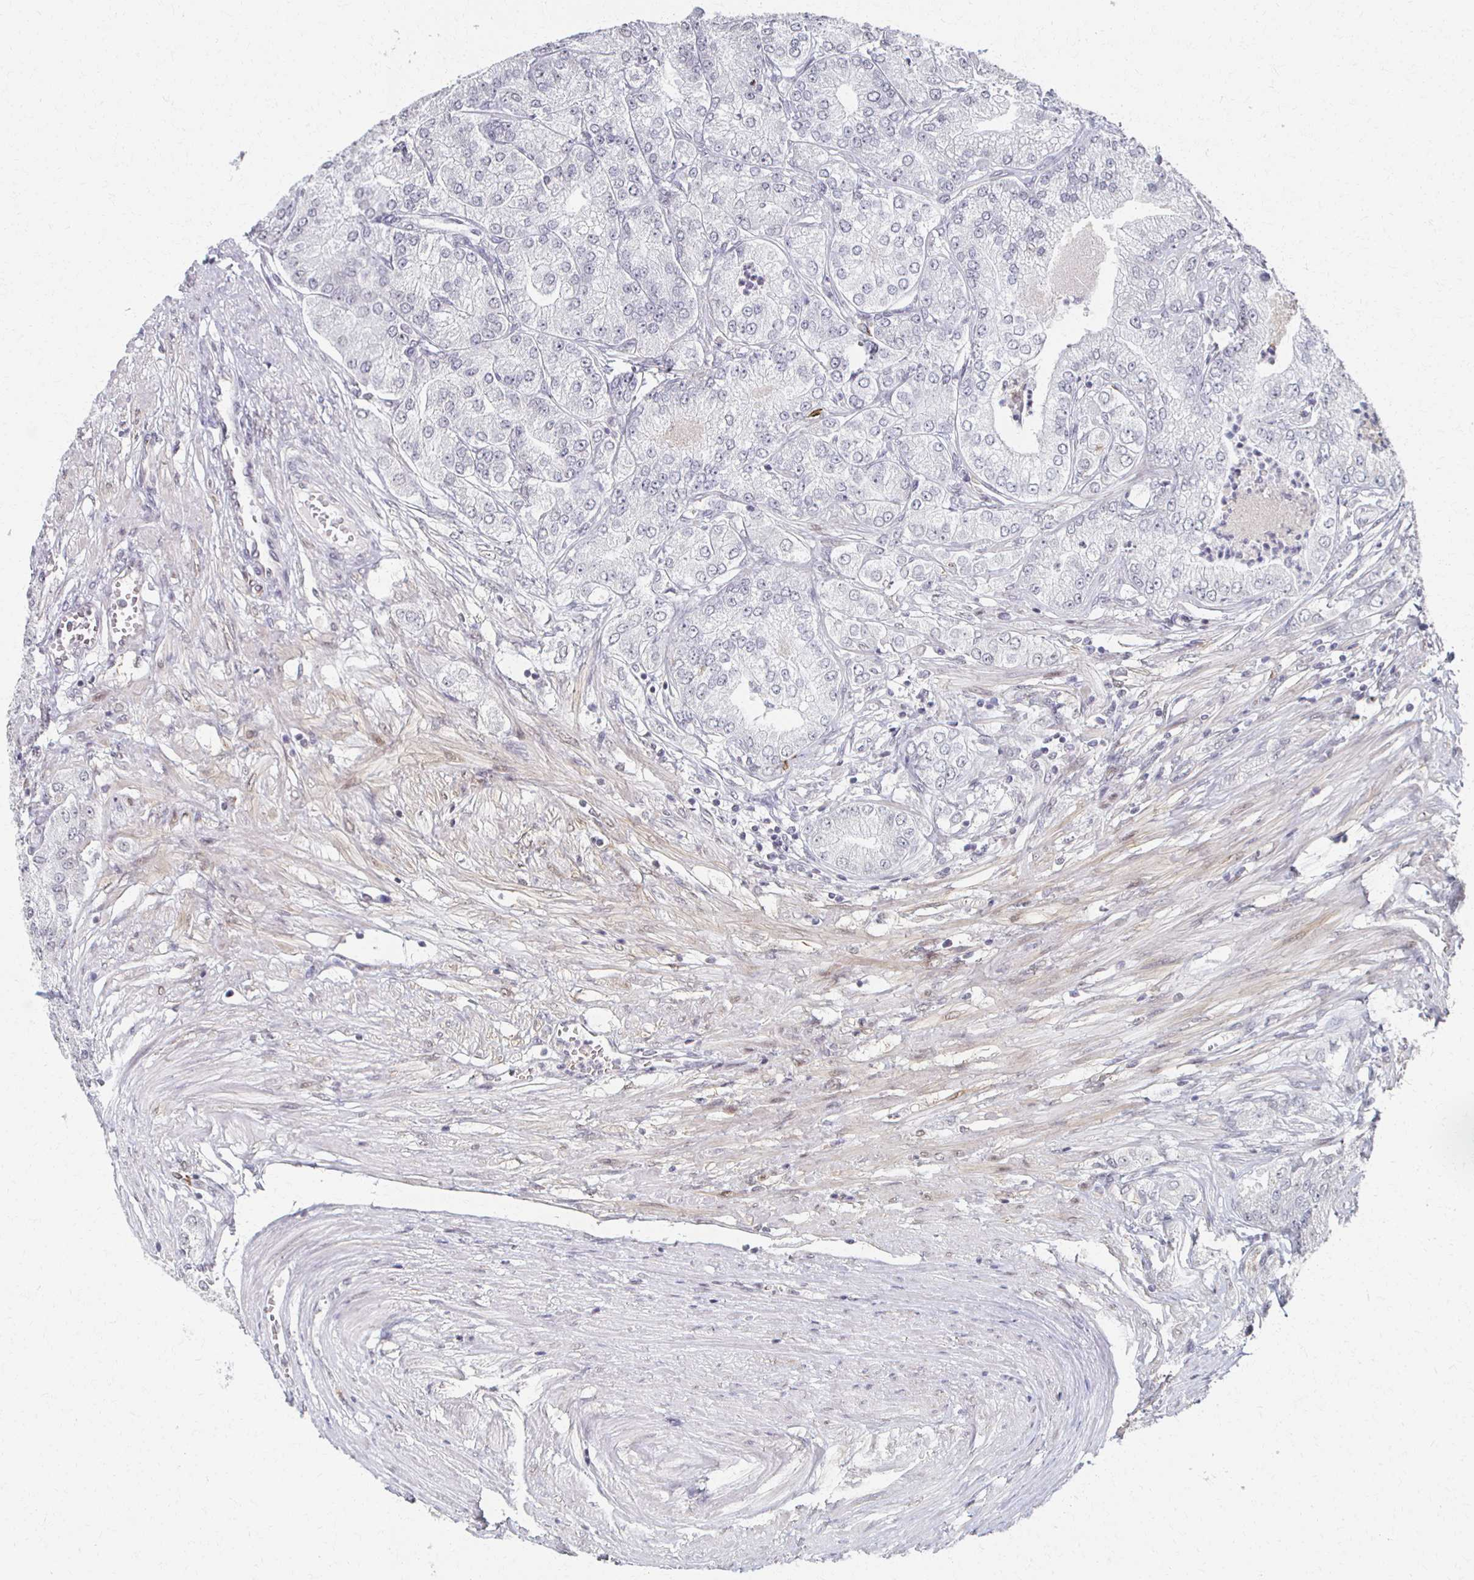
{"staining": {"intensity": "negative", "quantity": "none", "location": "none"}, "tissue": "prostate cancer", "cell_type": "Tumor cells", "image_type": "cancer", "snomed": [{"axis": "morphology", "description": "Adenocarcinoma, High grade"}, {"axis": "topography", "description": "Prostate"}], "caption": "Prostate high-grade adenocarcinoma was stained to show a protein in brown. There is no significant expression in tumor cells. The staining was performed using DAB (3,3'-diaminobenzidine) to visualize the protein expression in brown, while the nuclei were stained in blue with hematoxylin (Magnification: 20x).", "gene": "DAB1", "patient": {"sex": "male", "age": 61}}